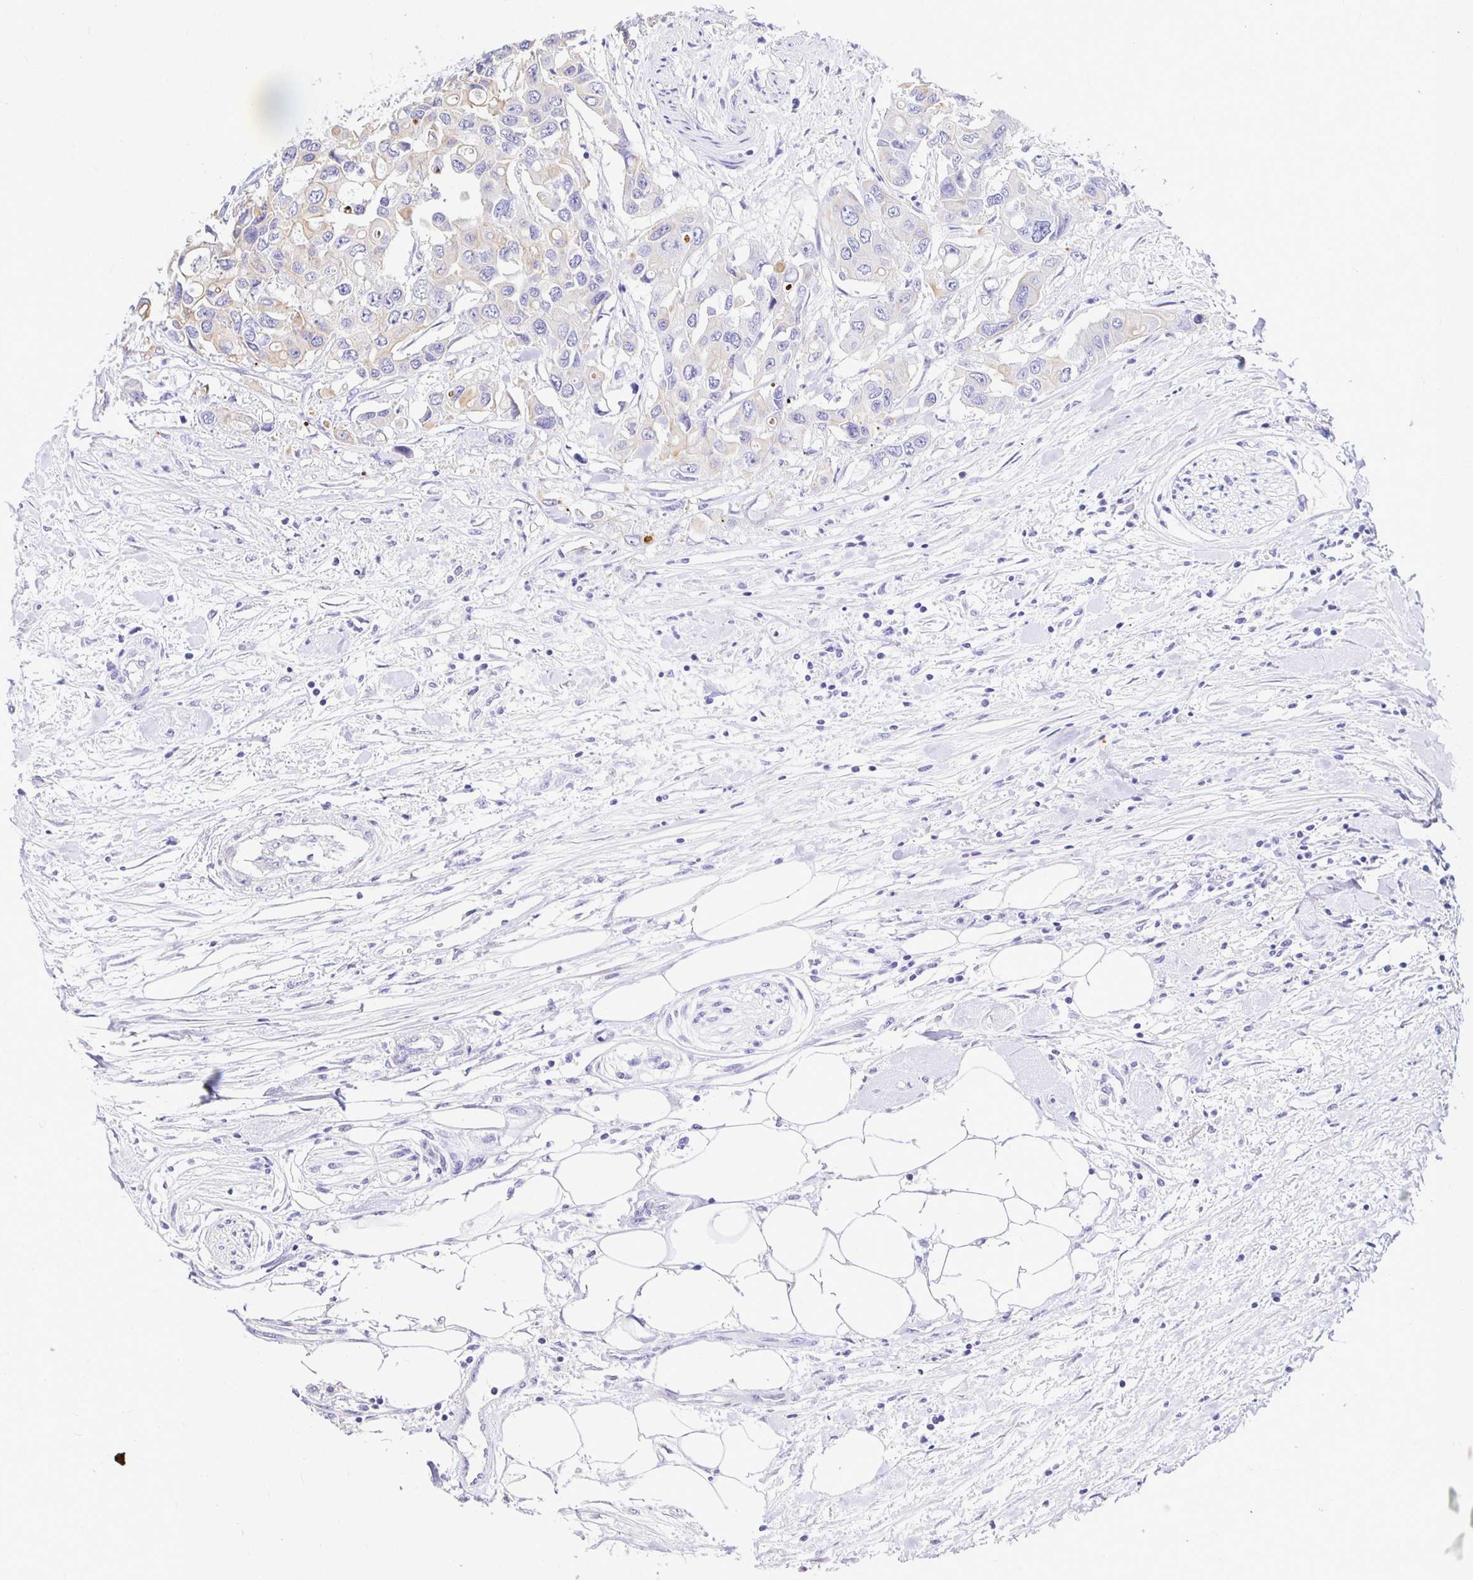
{"staining": {"intensity": "weak", "quantity": ">75%", "location": "cytoplasmic/membranous"}, "tissue": "colorectal cancer", "cell_type": "Tumor cells", "image_type": "cancer", "snomed": [{"axis": "morphology", "description": "Adenocarcinoma, NOS"}, {"axis": "topography", "description": "Colon"}], "caption": "IHC photomicrograph of colorectal cancer (adenocarcinoma) stained for a protein (brown), which reveals low levels of weak cytoplasmic/membranous expression in approximately >75% of tumor cells.", "gene": "TAF1D", "patient": {"sex": "male", "age": 77}}